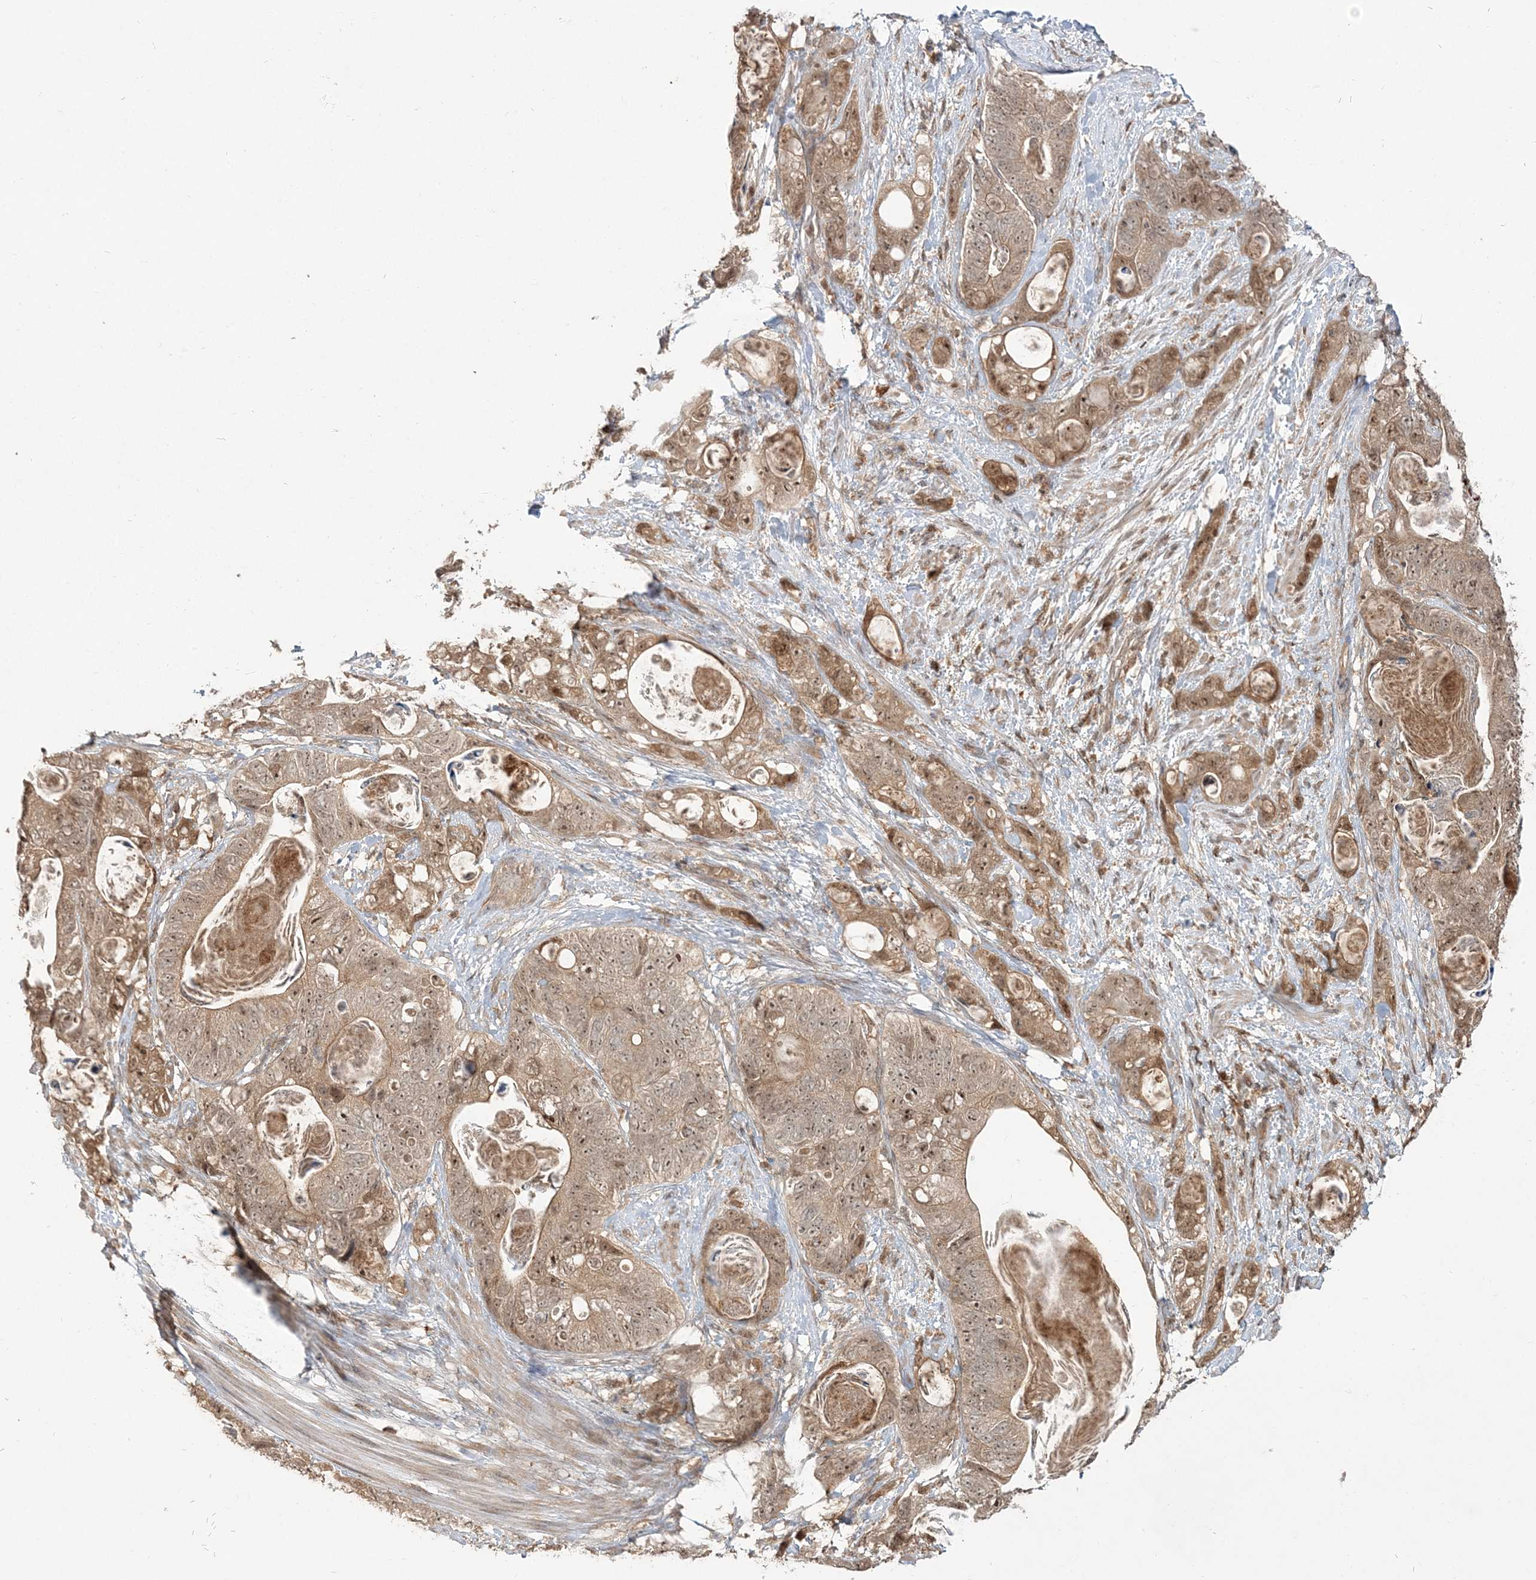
{"staining": {"intensity": "moderate", "quantity": ">75%", "location": "cytoplasmic/membranous,nuclear"}, "tissue": "stomach cancer", "cell_type": "Tumor cells", "image_type": "cancer", "snomed": [{"axis": "morphology", "description": "Normal tissue, NOS"}, {"axis": "morphology", "description": "Adenocarcinoma, NOS"}, {"axis": "topography", "description": "Stomach"}], "caption": "Protein expression analysis of human adenocarcinoma (stomach) reveals moderate cytoplasmic/membranous and nuclear staining in approximately >75% of tumor cells. The staining was performed using DAB, with brown indicating positive protein expression. Nuclei are stained blue with hematoxylin.", "gene": "CAB39", "patient": {"sex": "female", "age": 89}}